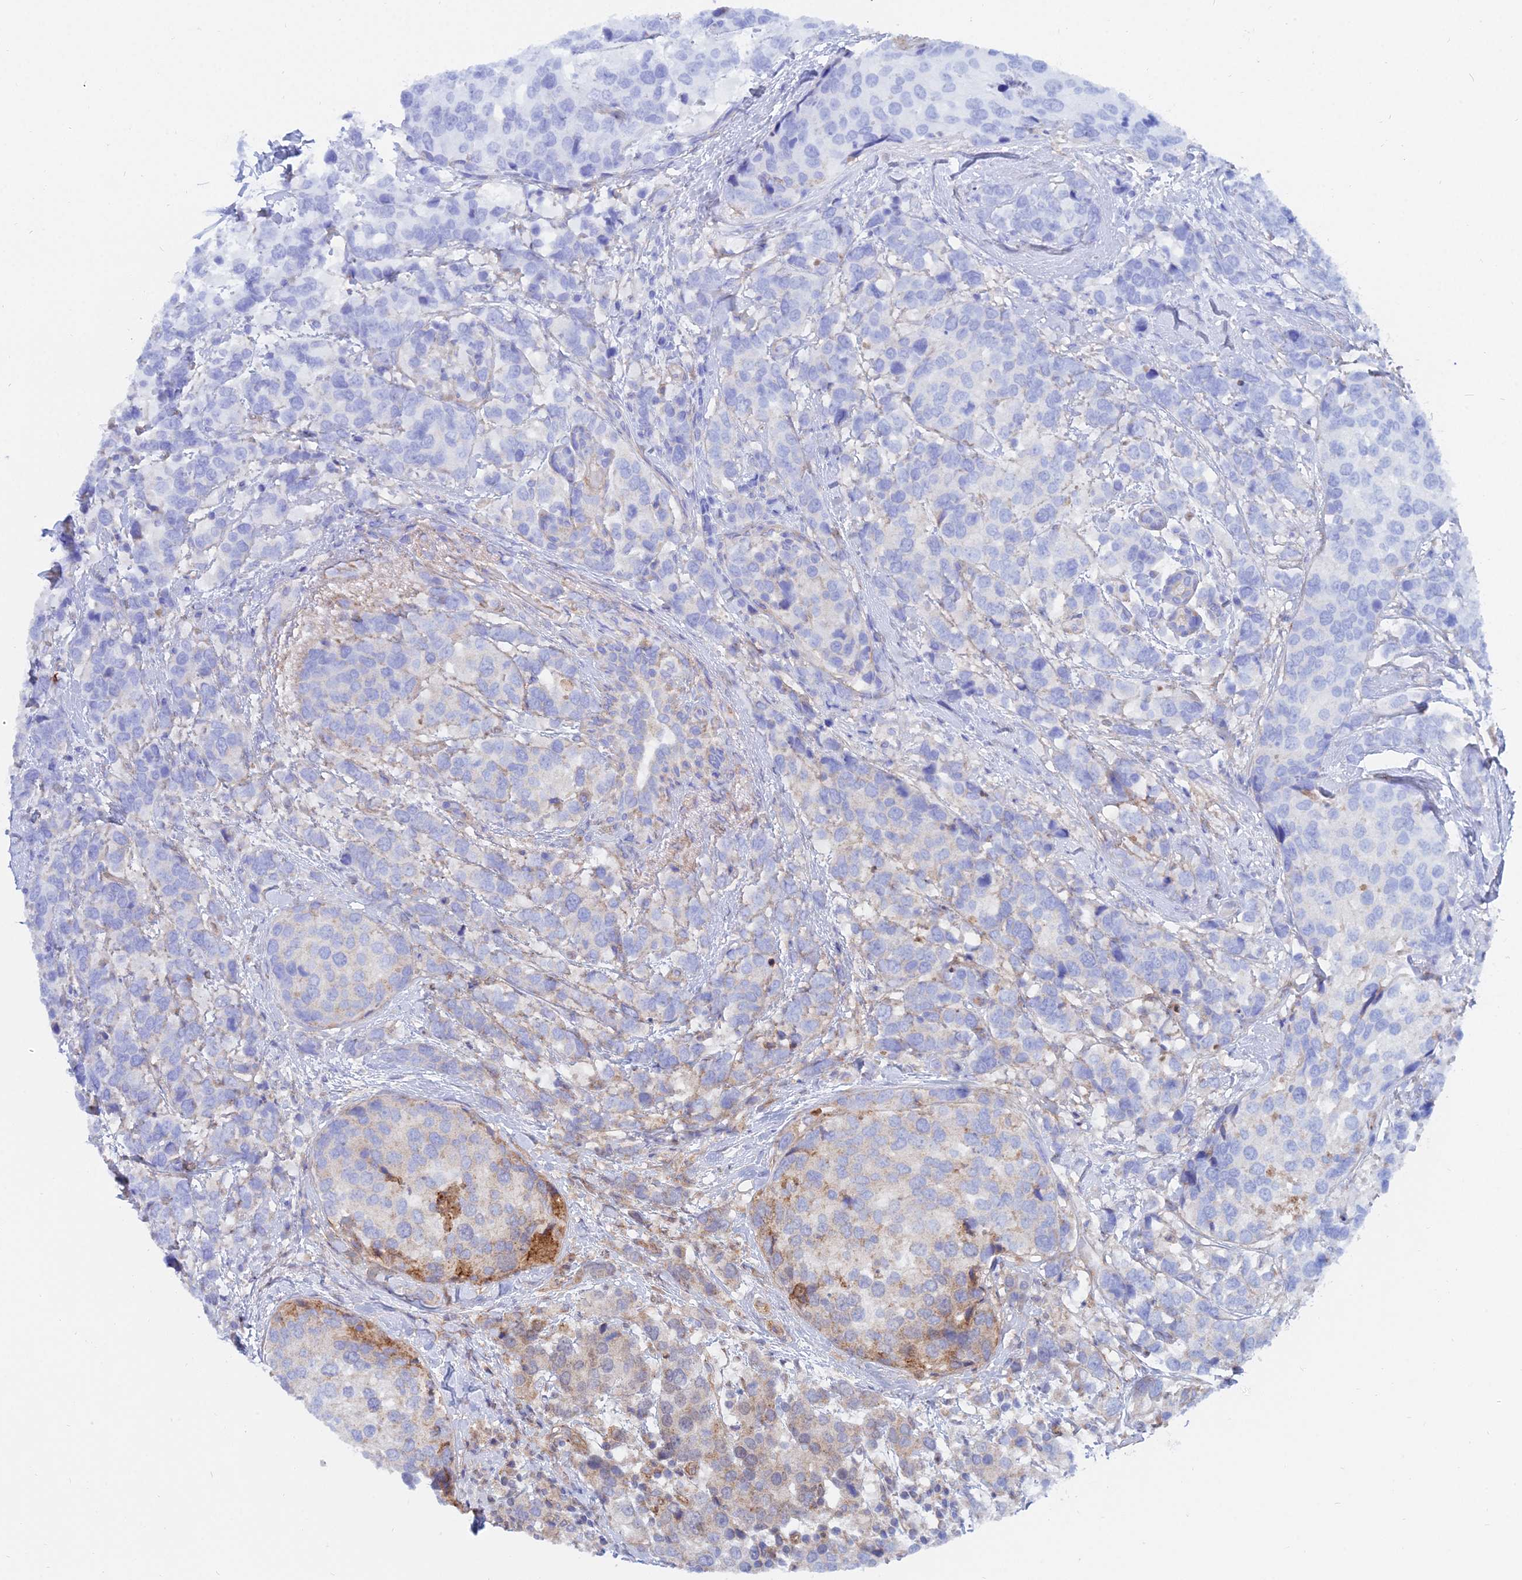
{"staining": {"intensity": "weak", "quantity": "<25%", "location": "cytoplasmic/membranous"}, "tissue": "breast cancer", "cell_type": "Tumor cells", "image_type": "cancer", "snomed": [{"axis": "morphology", "description": "Lobular carcinoma"}, {"axis": "topography", "description": "Breast"}], "caption": "Tumor cells show no significant positivity in breast cancer (lobular carcinoma).", "gene": "TRIM43B", "patient": {"sex": "female", "age": 59}}